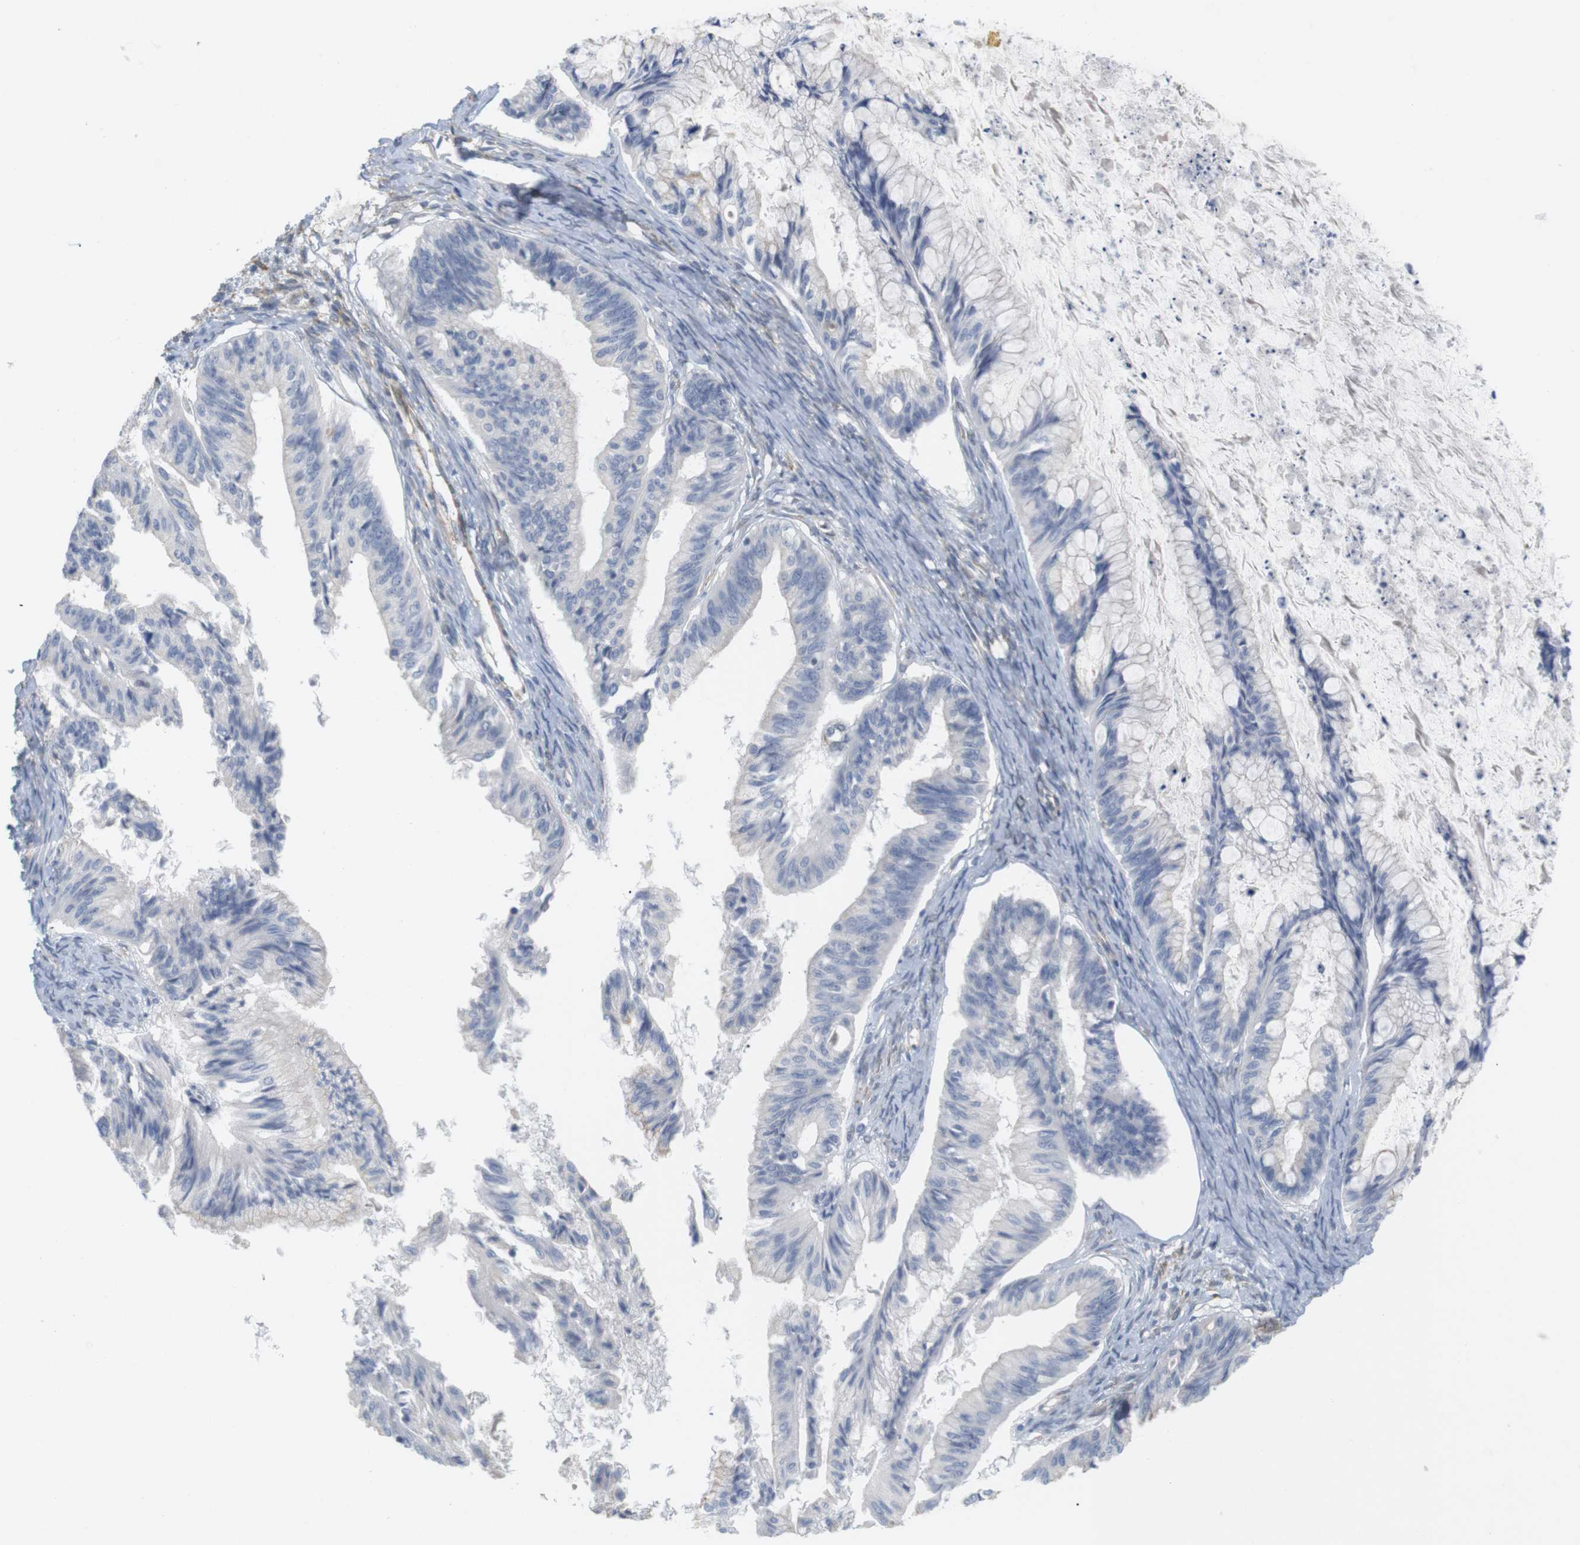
{"staining": {"intensity": "negative", "quantity": "none", "location": "none"}, "tissue": "ovarian cancer", "cell_type": "Tumor cells", "image_type": "cancer", "snomed": [{"axis": "morphology", "description": "Cystadenocarcinoma, mucinous, NOS"}, {"axis": "topography", "description": "Ovary"}], "caption": "The image demonstrates no staining of tumor cells in mucinous cystadenocarcinoma (ovarian).", "gene": "ITPR1", "patient": {"sex": "female", "age": 57}}